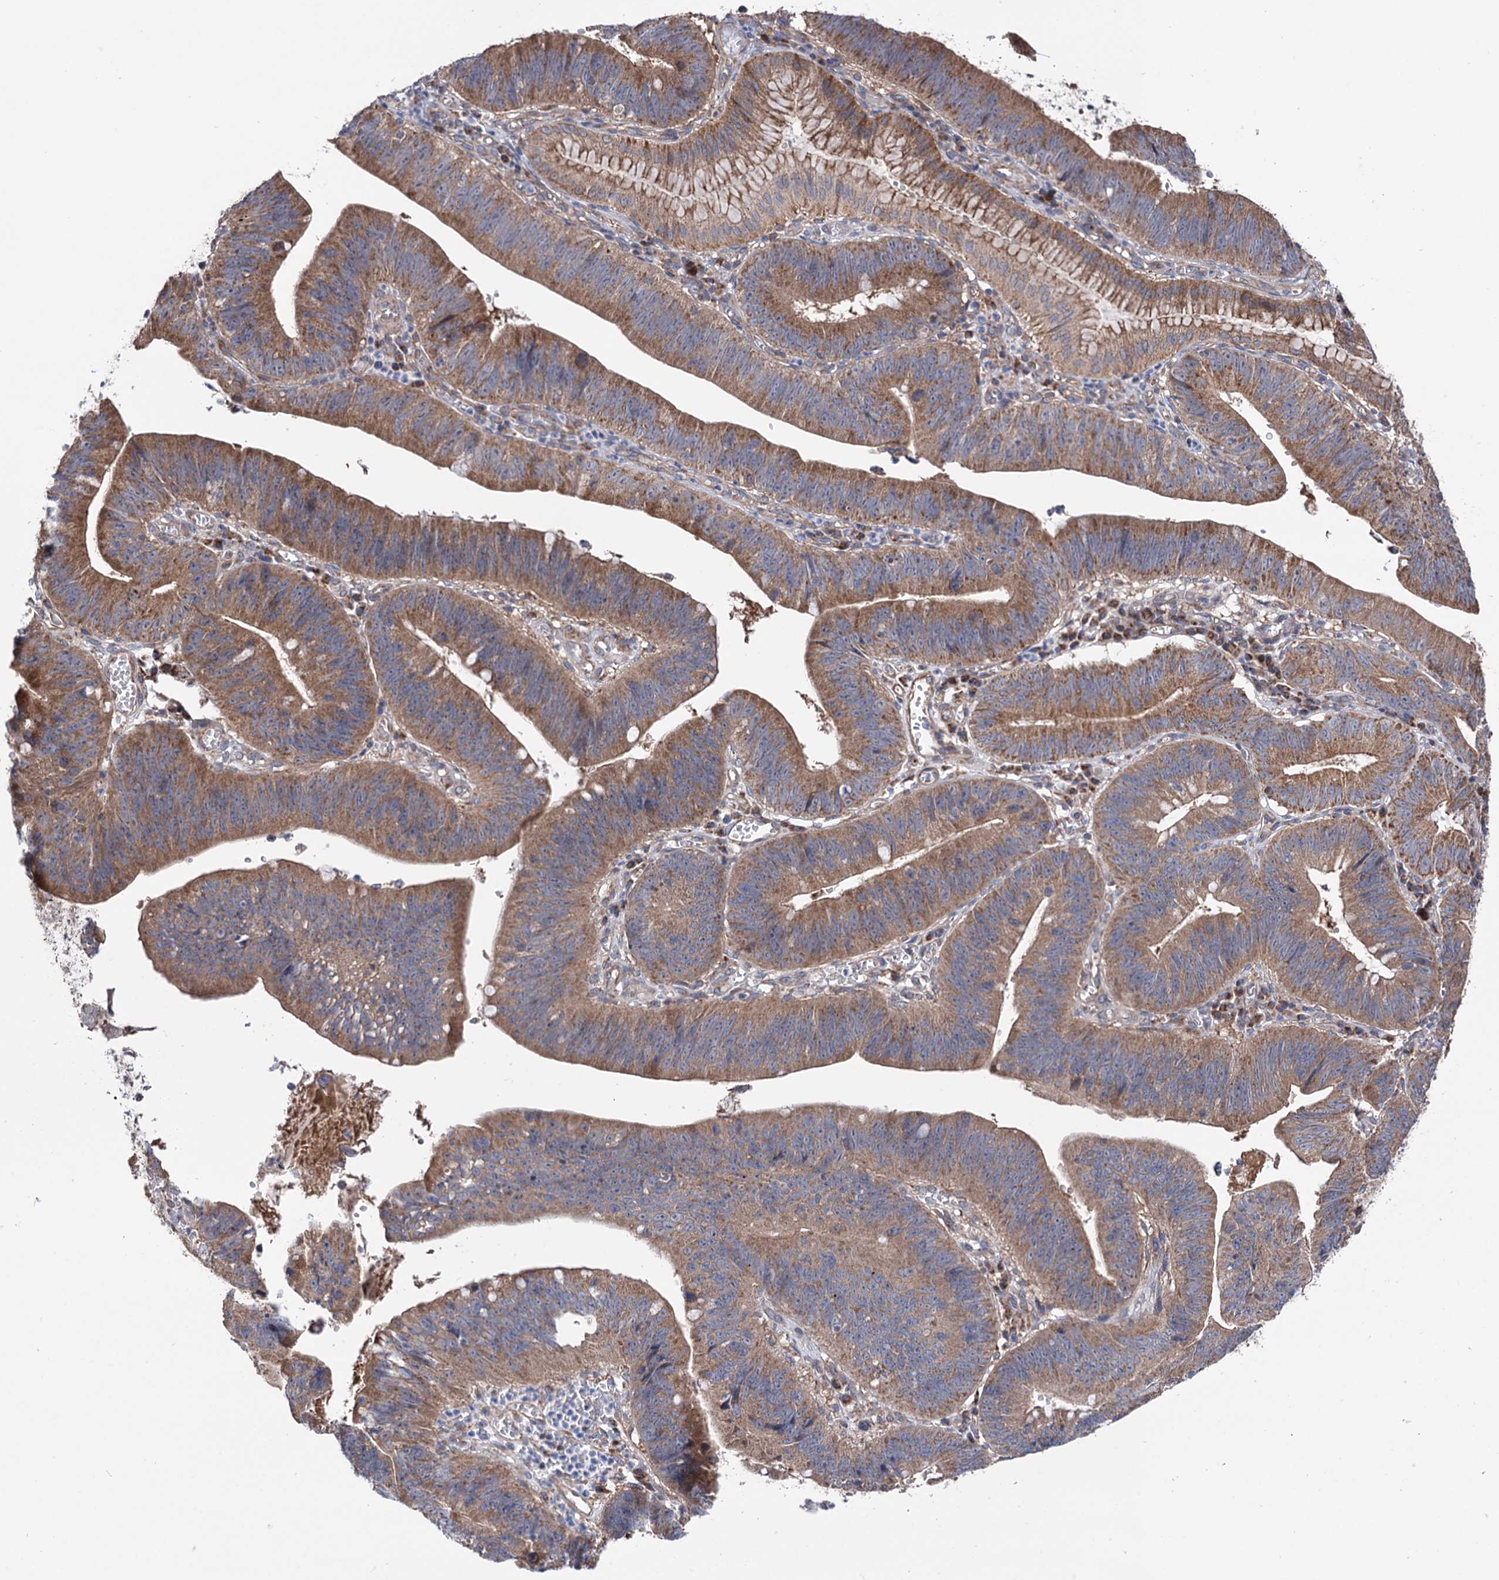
{"staining": {"intensity": "moderate", "quantity": ">75%", "location": "cytoplasmic/membranous"}, "tissue": "stomach cancer", "cell_type": "Tumor cells", "image_type": "cancer", "snomed": [{"axis": "morphology", "description": "Adenocarcinoma, NOS"}, {"axis": "topography", "description": "Stomach"}], "caption": "There is medium levels of moderate cytoplasmic/membranous staining in tumor cells of adenocarcinoma (stomach), as demonstrated by immunohistochemical staining (brown color).", "gene": "SUCLA2", "patient": {"sex": "male", "age": 59}}